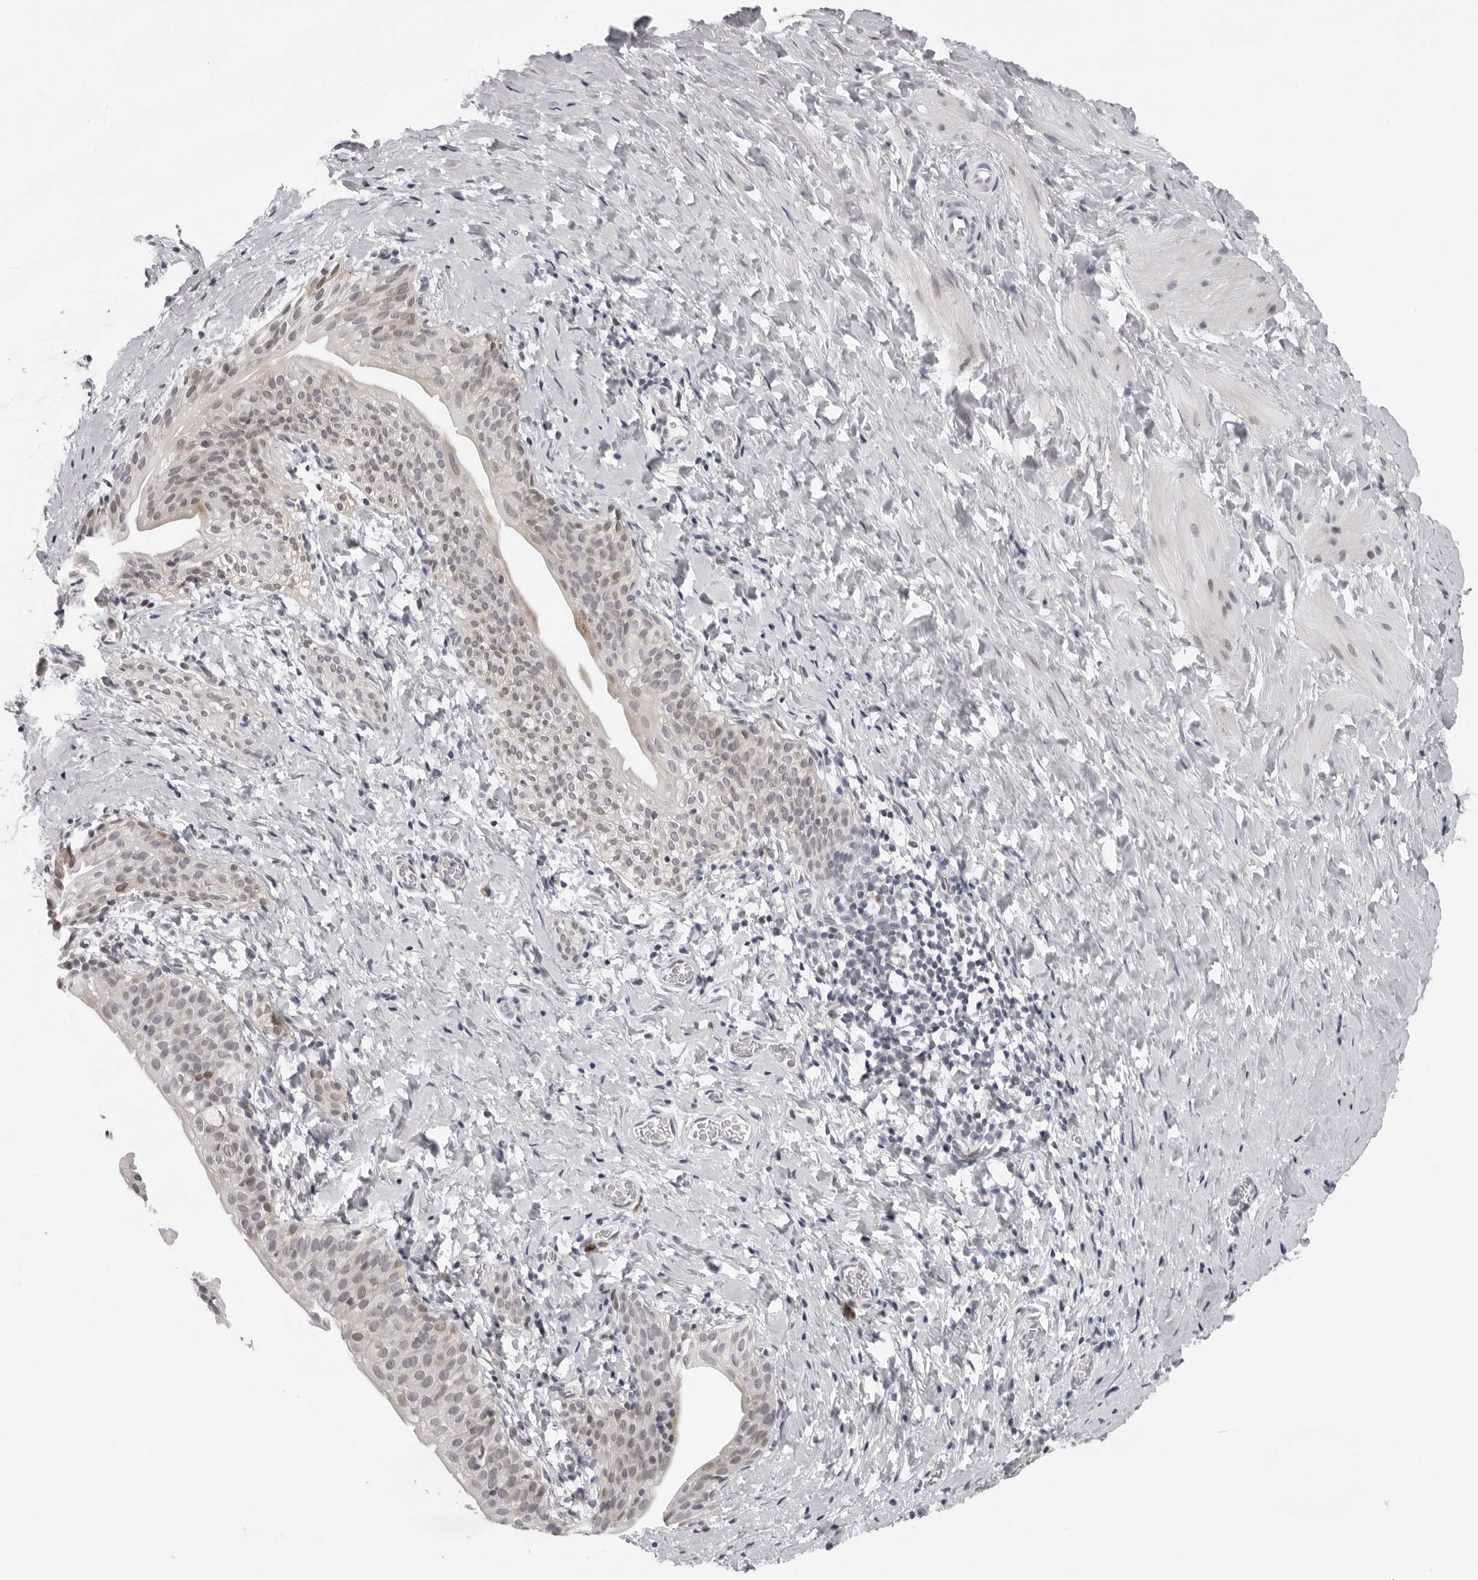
{"staining": {"intensity": "negative", "quantity": "none", "location": "none"}, "tissue": "smooth muscle", "cell_type": "Smooth muscle cells", "image_type": "normal", "snomed": [{"axis": "morphology", "description": "Normal tissue, NOS"}, {"axis": "topography", "description": "Smooth muscle"}], "caption": "Protein analysis of unremarkable smooth muscle displays no significant staining in smooth muscle cells. The staining was performed using DAB (3,3'-diaminobenzidine) to visualize the protein expression in brown, while the nuclei were stained in blue with hematoxylin (Magnification: 20x).", "gene": "PIP4K2C", "patient": {"sex": "male", "age": 16}}